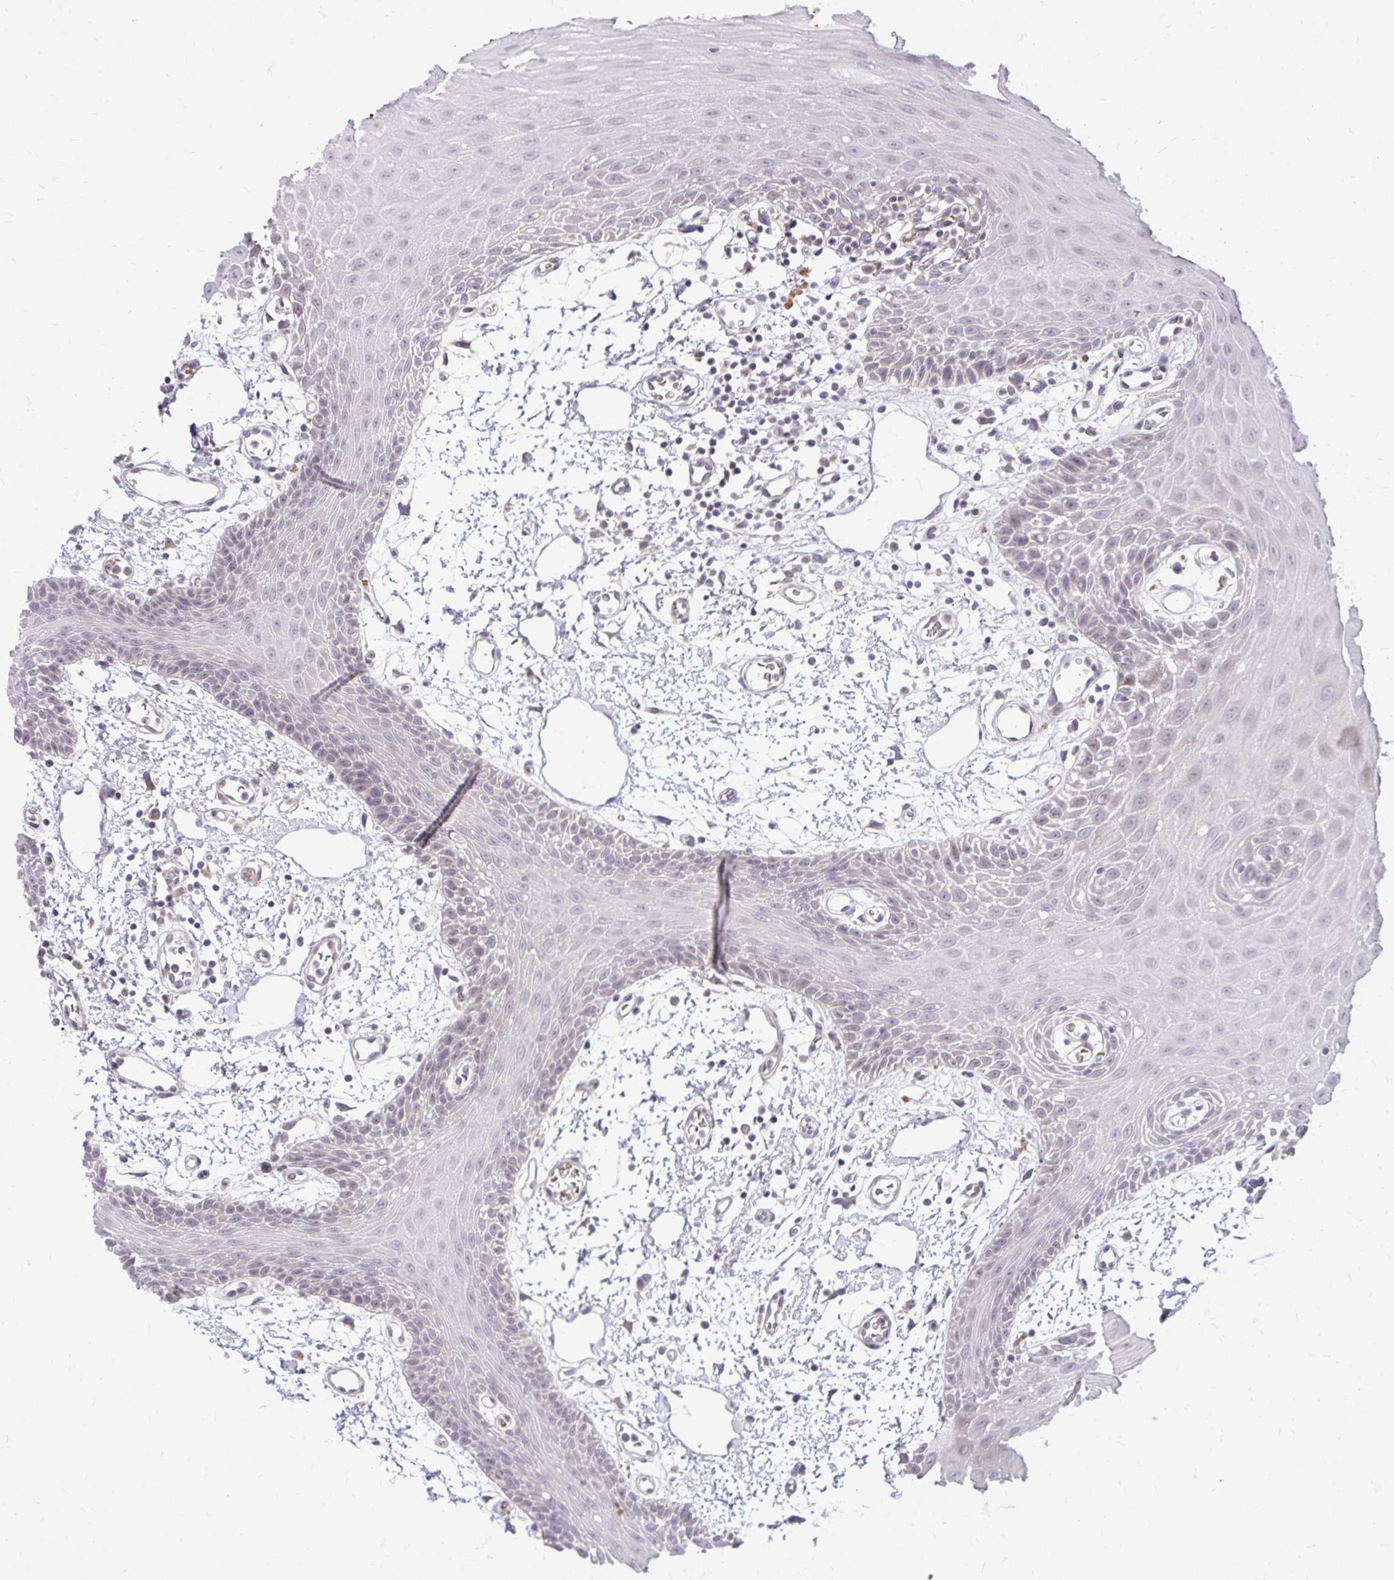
{"staining": {"intensity": "weak", "quantity": "<25%", "location": "cytoplasmic/membranous,nuclear"}, "tissue": "oral mucosa", "cell_type": "Squamous epithelial cells", "image_type": "normal", "snomed": [{"axis": "morphology", "description": "Normal tissue, NOS"}, {"axis": "topography", "description": "Oral tissue"}], "caption": "Immunohistochemistry of benign oral mucosa demonstrates no expression in squamous epithelial cells.", "gene": "DPY19L1", "patient": {"sex": "female", "age": 59}}